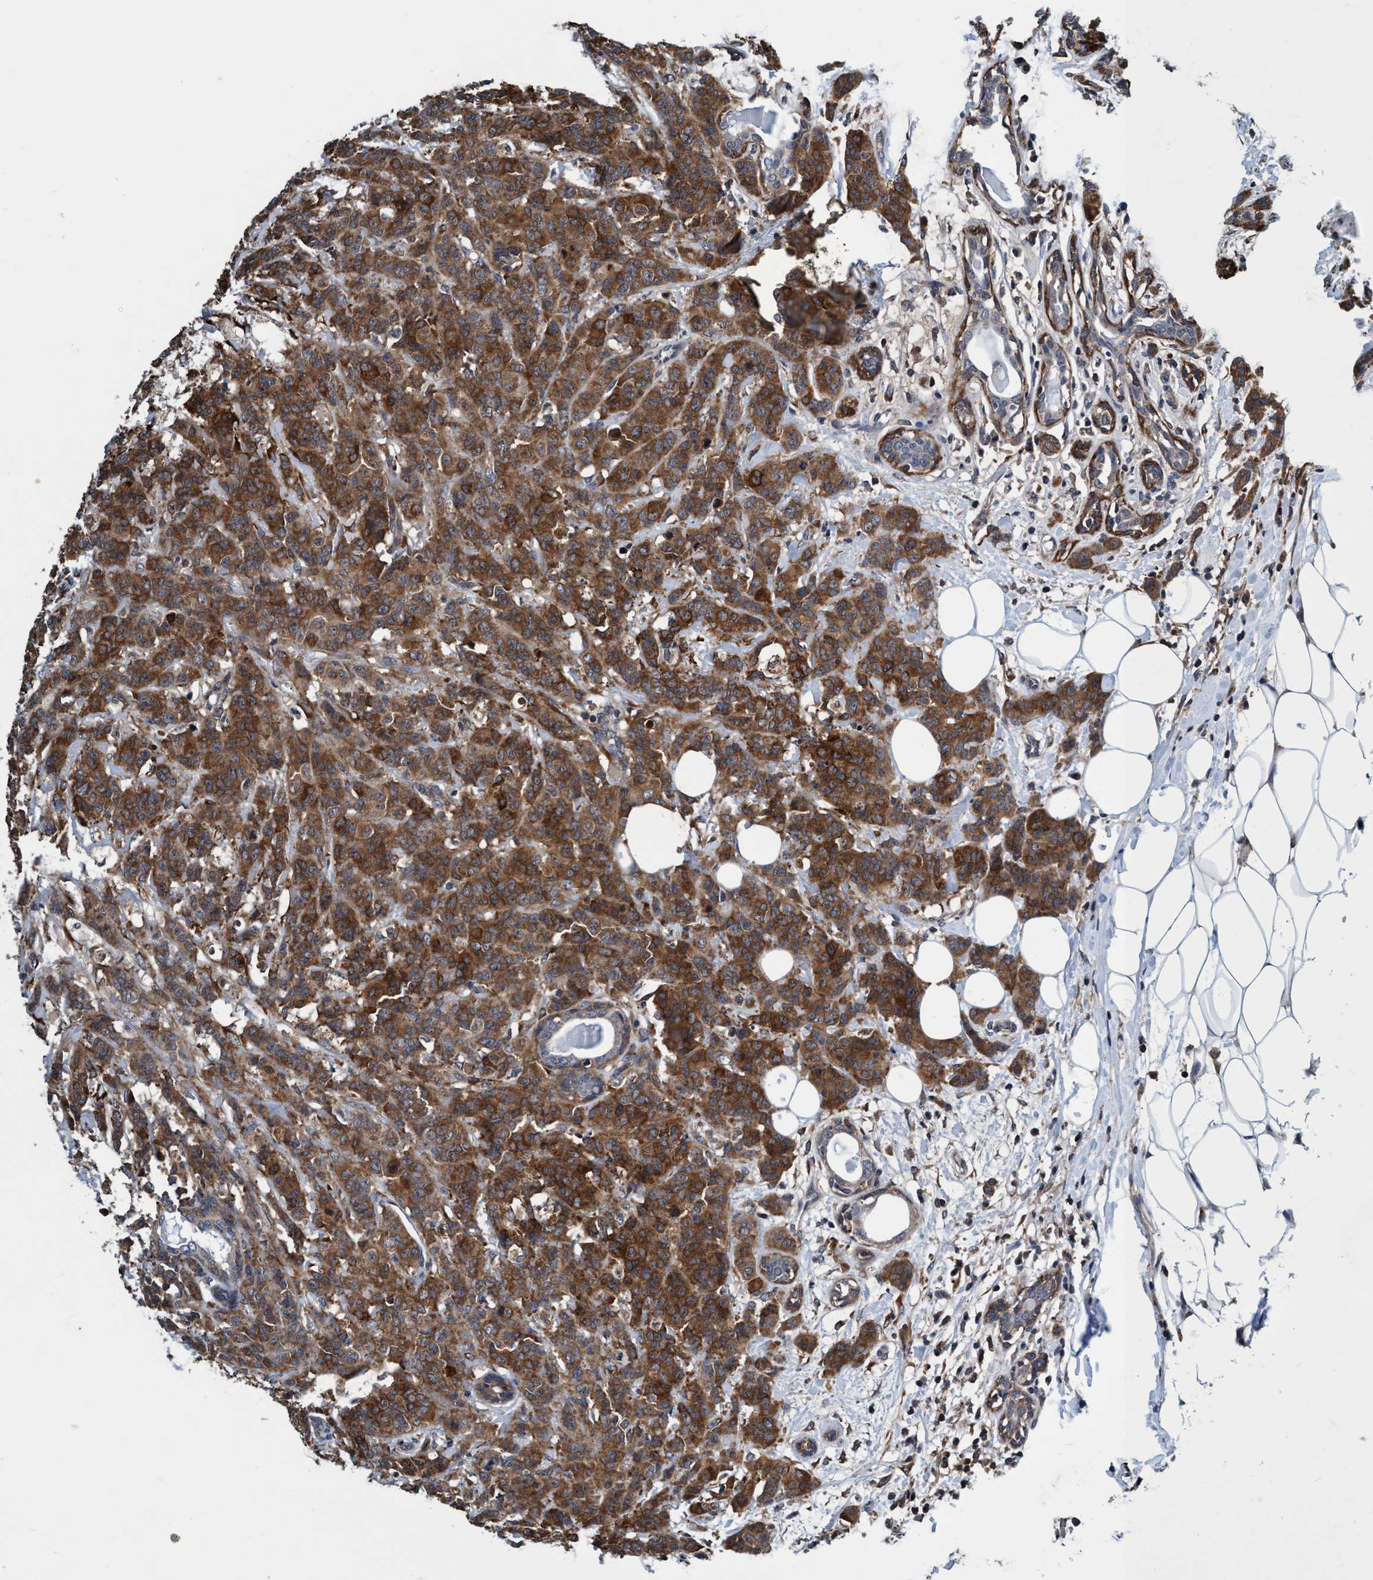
{"staining": {"intensity": "strong", "quantity": ">75%", "location": "cytoplasmic/membranous"}, "tissue": "breast cancer", "cell_type": "Tumor cells", "image_type": "cancer", "snomed": [{"axis": "morphology", "description": "Normal tissue, NOS"}, {"axis": "morphology", "description": "Duct carcinoma"}, {"axis": "topography", "description": "Breast"}], "caption": "This image shows breast cancer stained with IHC to label a protein in brown. The cytoplasmic/membranous of tumor cells show strong positivity for the protein. Nuclei are counter-stained blue.", "gene": "CALCOCO2", "patient": {"sex": "female", "age": 40}}